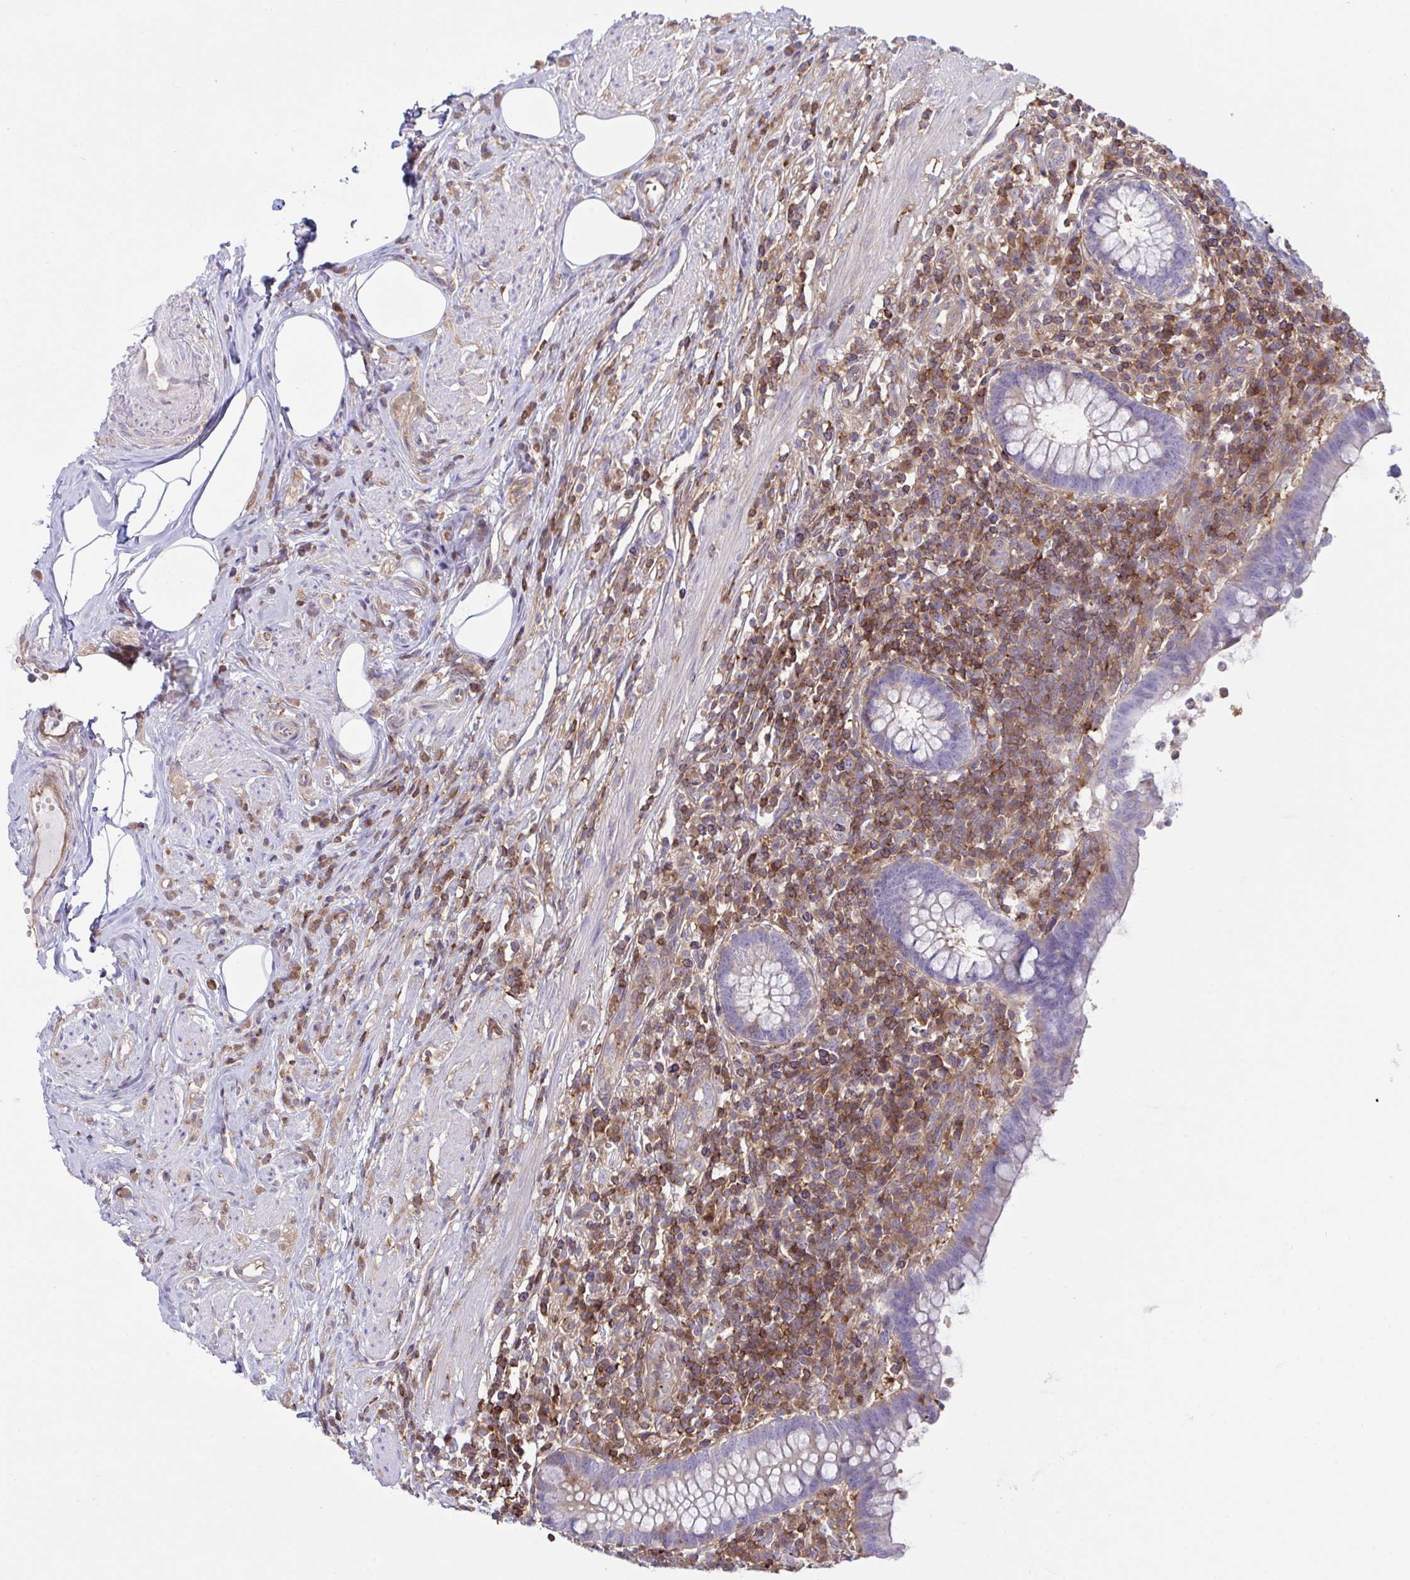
{"staining": {"intensity": "weak", "quantity": "<25%", "location": "cytoplasmic/membranous"}, "tissue": "appendix", "cell_type": "Glandular cells", "image_type": "normal", "snomed": [{"axis": "morphology", "description": "Normal tissue, NOS"}, {"axis": "topography", "description": "Appendix"}], "caption": "This is an immunohistochemistry (IHC) photomicrograph of unremarkable appendix. There is no staining in glandular cells.", "gene": "TSC22D3", "patient": {"sex": "female", "age": 56}}